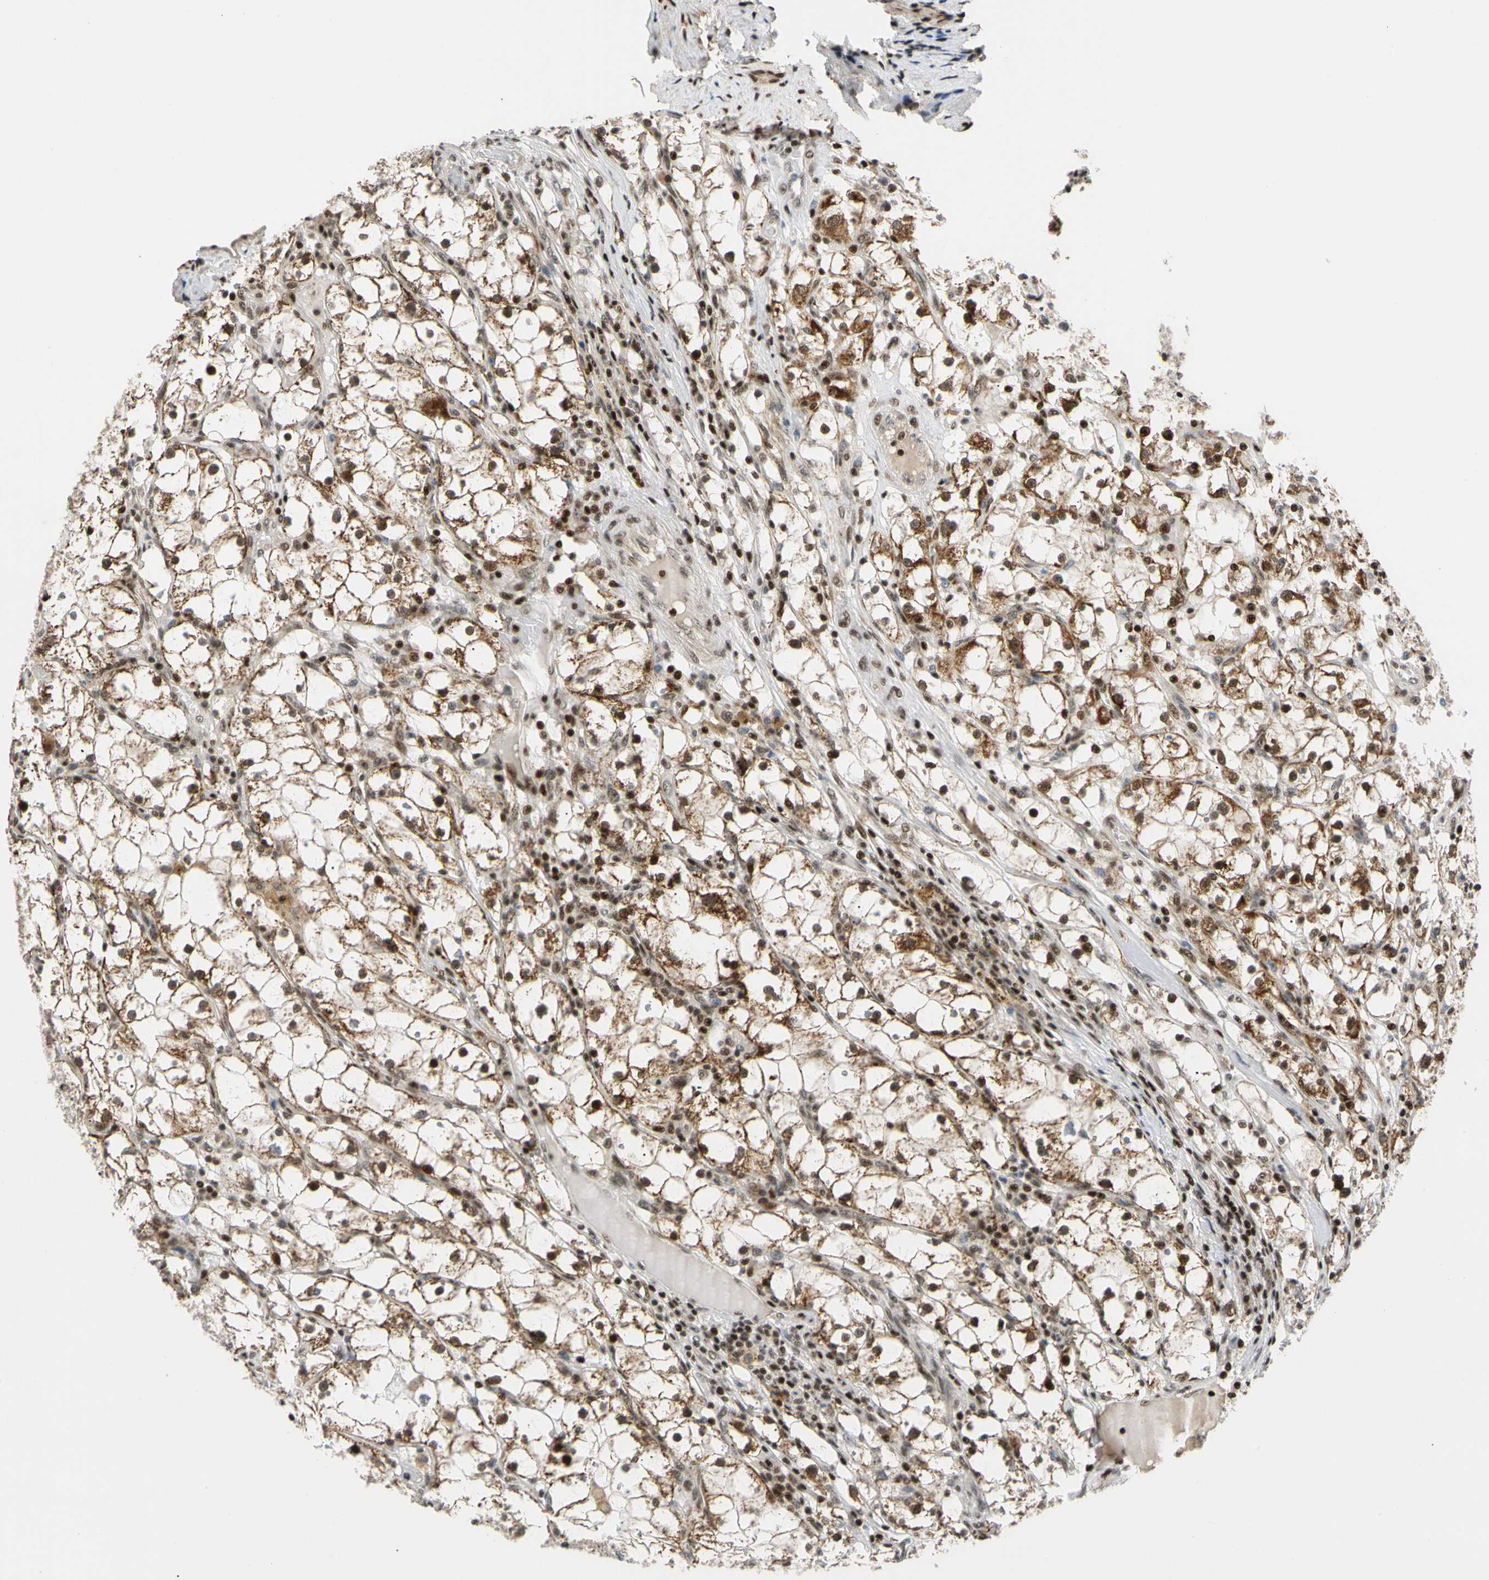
{"staining": {"intensity": "moderate", "quantity": ">75%", "location": "cytoplasmic/membranous,nuclear"}, "tissue": "renal cancer", "cell_type": "Tumor cells", "image_type": "cancer", "snomed": [{"axis": "morphology", "description": "Adenocarcinoma, NOS"}, {"axis": "topography", "description": "Kidney"}], "caption": "A high-resolution histopathology image shows IHC staining of adenocarcinoma (renal), which displays moderate cytoplasmic/membranous and nuclear positivity in approximately >75% of tumor cells.", "gene": "E2F1", "patient": {"sex": "male", "age": 56}}